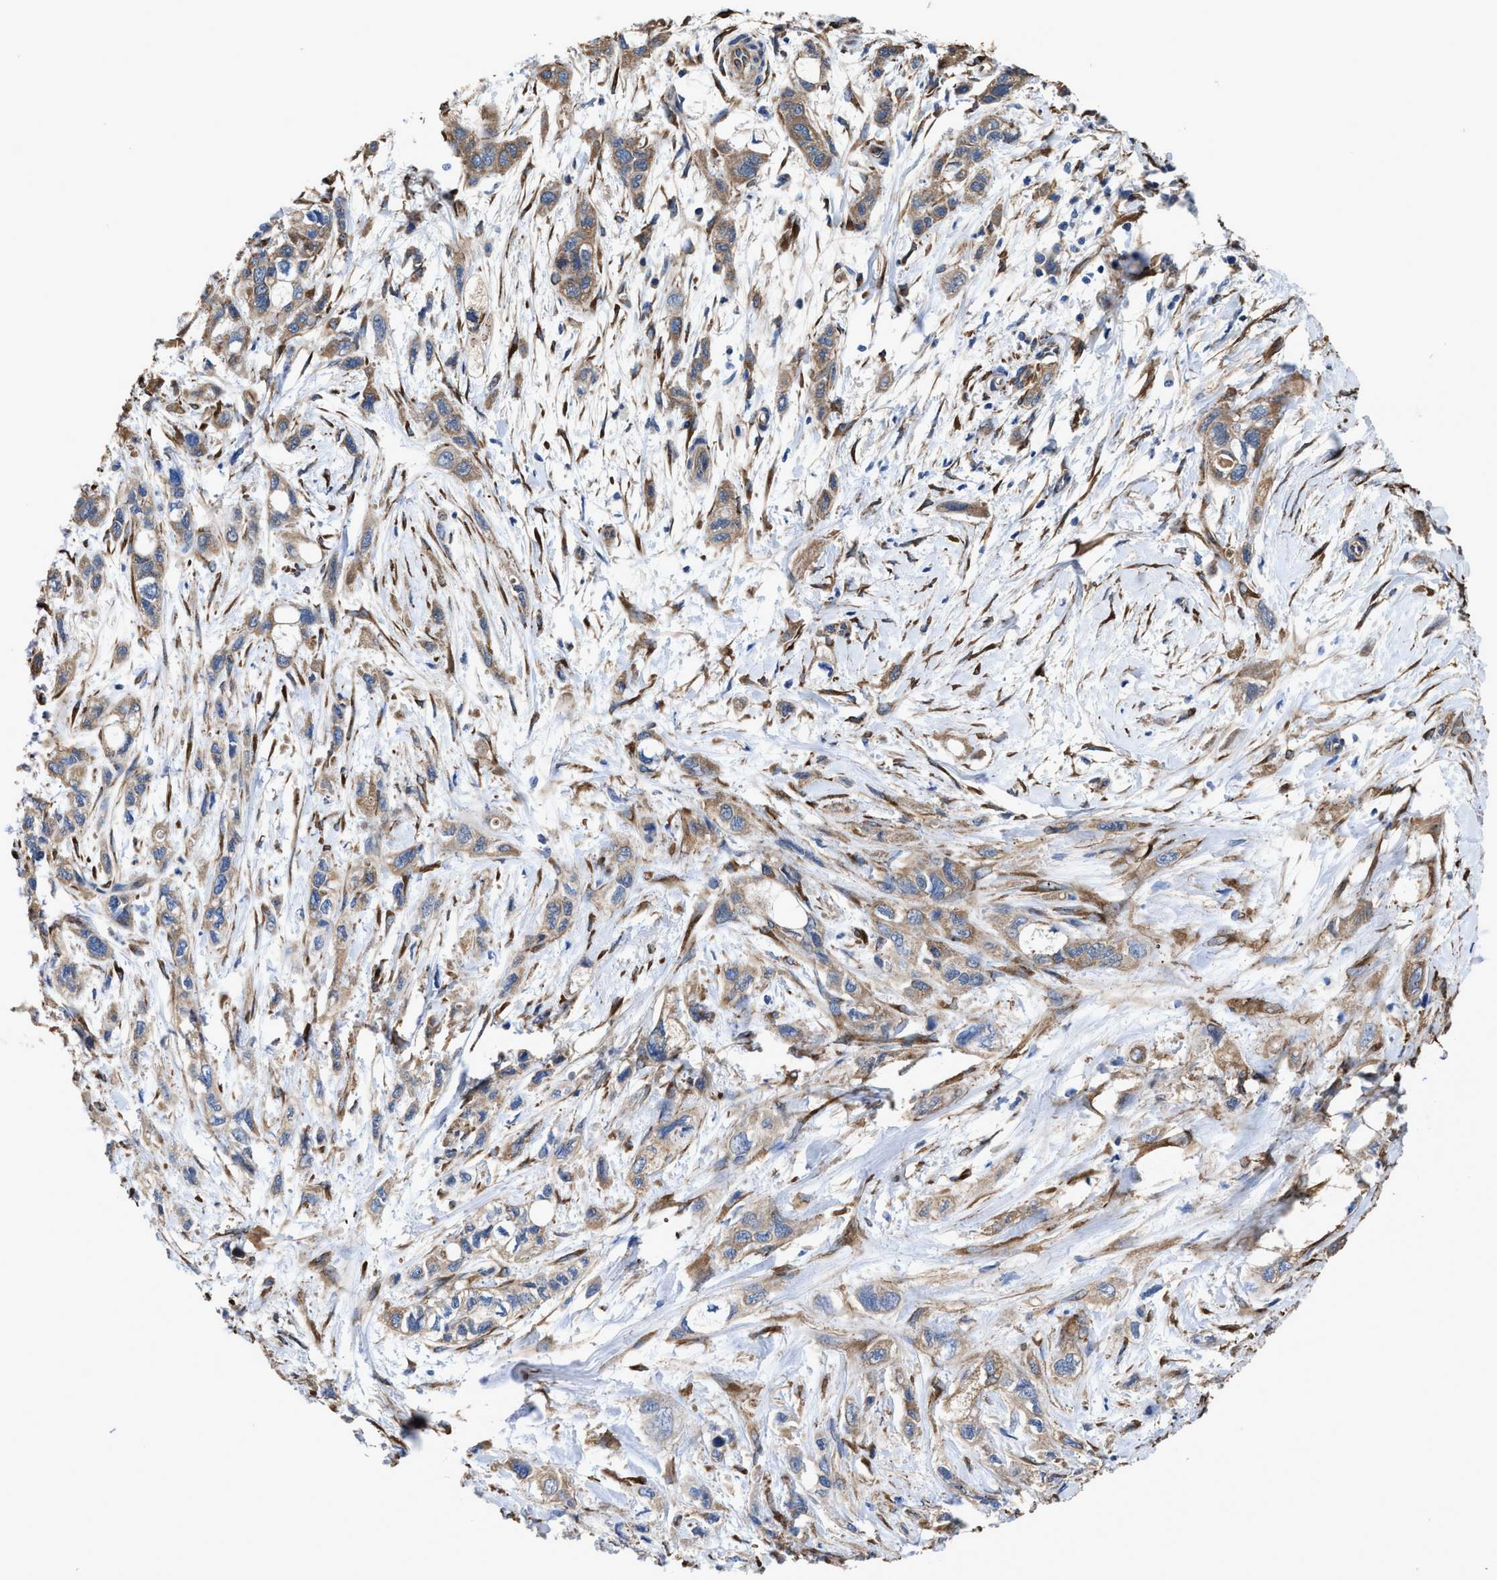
{"staining": {"intensity": "moderate", "quantity": ">75%", "location": "cytoplasmic/membranous"}, "tissue": "pancreatic cancer", "cell_type": "Tumor cells", "image_type": "cancer", "snomed": [{"axis": "morphology", "description": "Adenocarcinoma, NOS"}, {"axis": "topography", "description": "Pancreas"}], "caption": "Adenocarcinoma (pancreatic) tissue reveals moderate cytoplasmic/membranous expression in approximately >75% of tumor cells, visualized by immunohistochemistry.", "gene": "IDNK", "patient": {"sex": "male", "age": 74}}